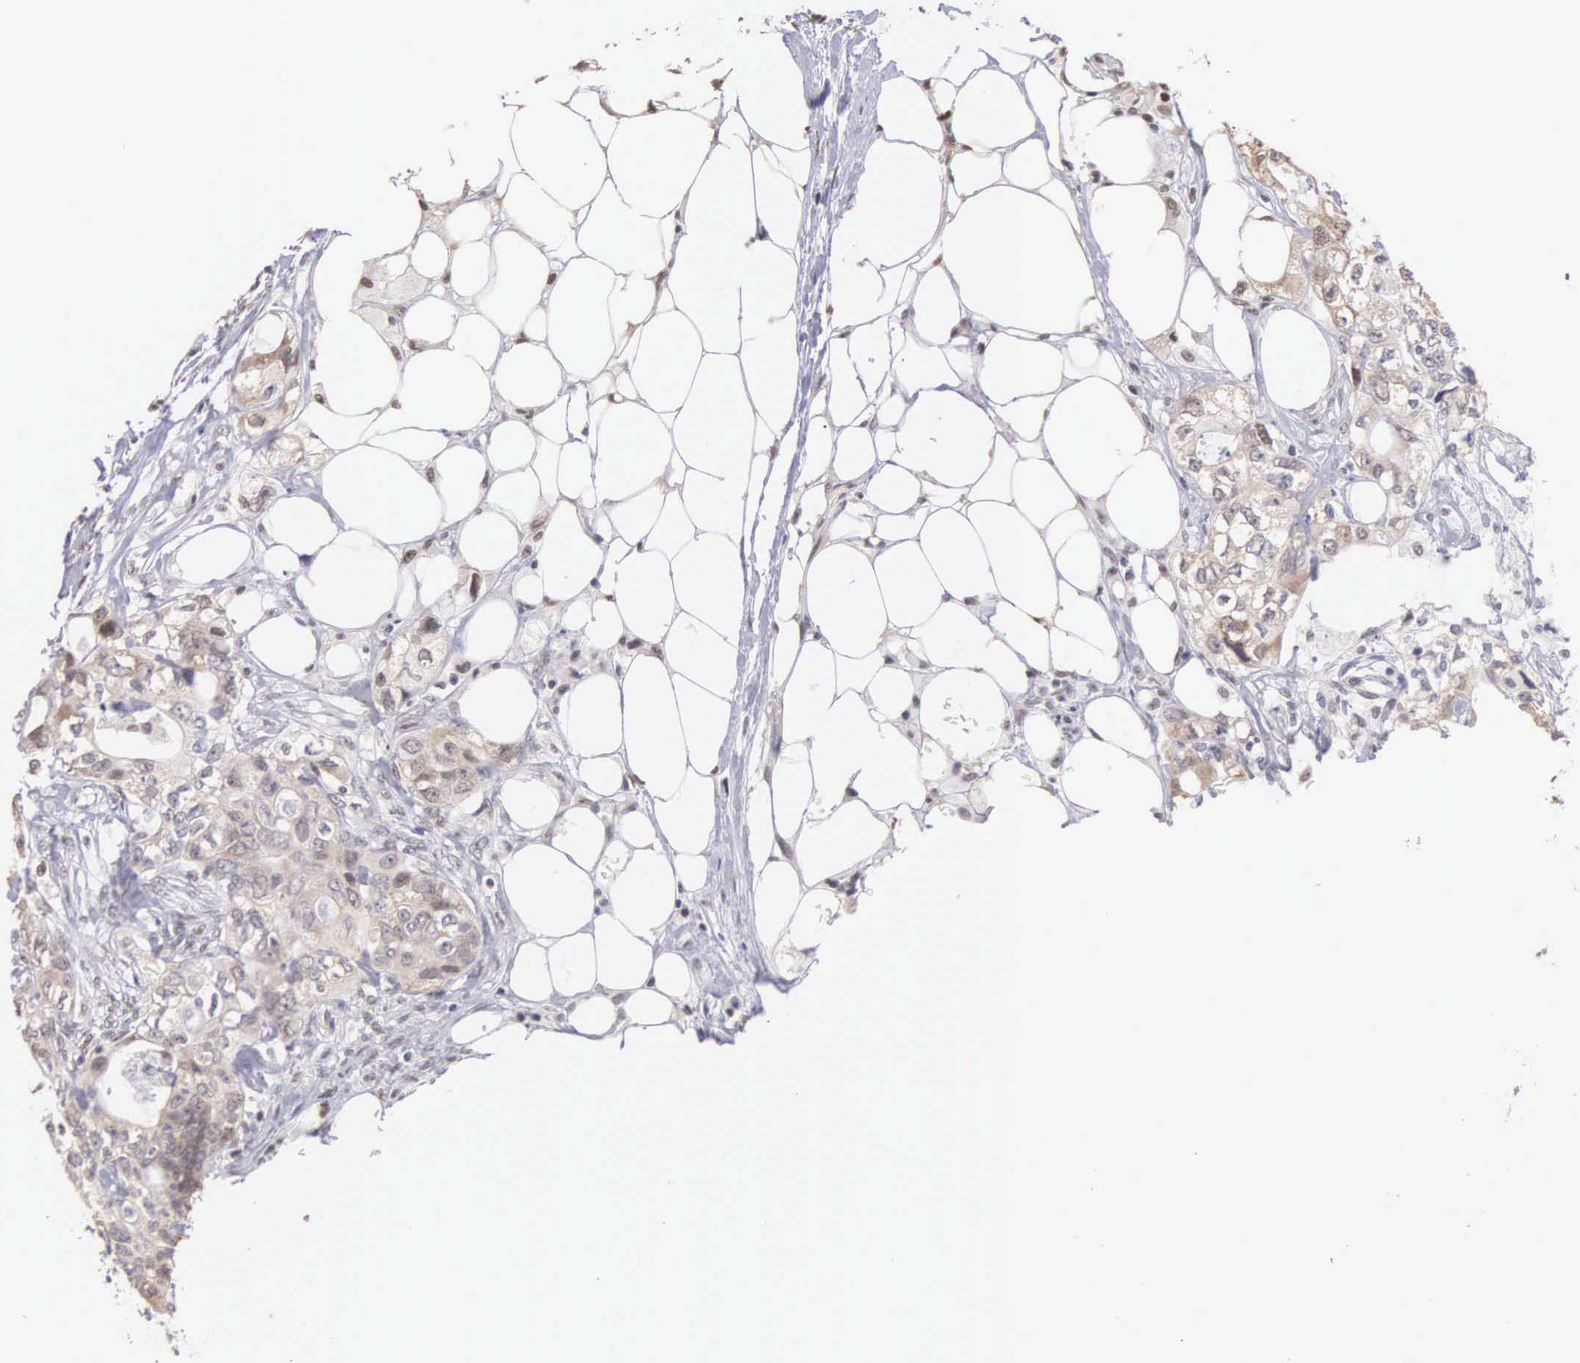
{"staining": {"intensity": "weak", "quantity": "<25%", "location": "cytoplasmic/membranous"}, "tissue": "colorectal cancer", "cell_type": "Tumor cells", "image_type": "cancer", "snomed": [{"axis": "morphology", "description": "Adenocarcinoma, NOS"}, {"axis": "topography", "description": "Rectum"}], "caption": "This is an immunohistochemistry photomicrograph of adenocarcinoma (colorectal). There is no positivity in tumor cells.", "gene": "HMGXB4", "patient": {"sex": "female", "age": 57}}